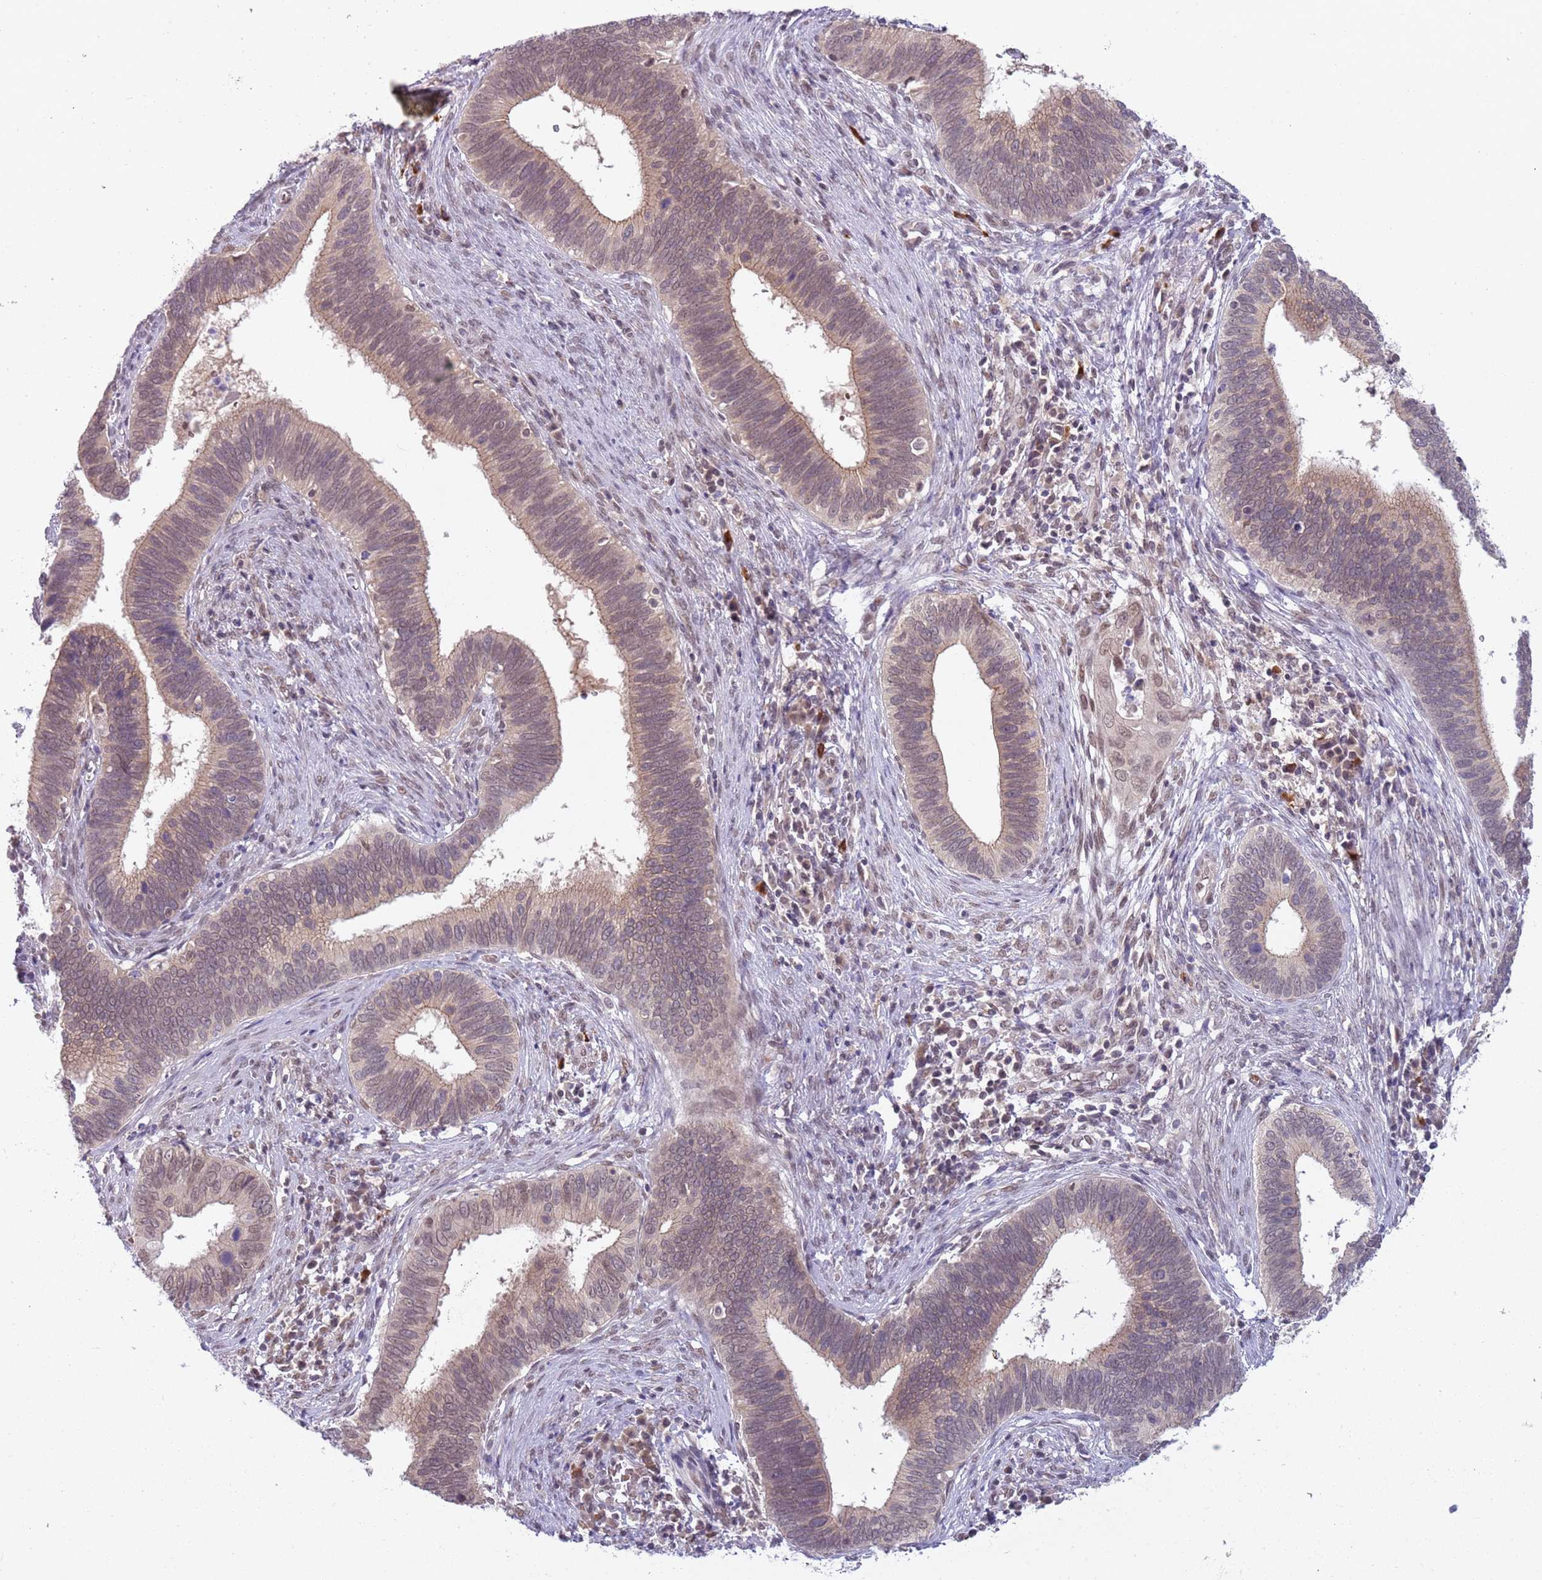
{"staining": {"intensity": "weak", "quantity": ">75%", "location": "nuclear"}, "tissue": "cervical cancer", "cell_type": "Tumor cells", "image_type": "cancer", "snomed": [{"axis": "morphology", "description": "Adenocarcinoma, NOS"}, {"axis": "topography", "description": "Cervix"}], "caption": "A brown stain labels weak nuclear expression of a protein in cervical cancer tumor cells. The staining was performed using DAB (3,3'-diaminobenzidine), with brown indicating positive protein expression. Nuclei are stained blue with hematoxylin.", "gene": "TM2D1", "patient": {"sex": "female", "age": 42}}